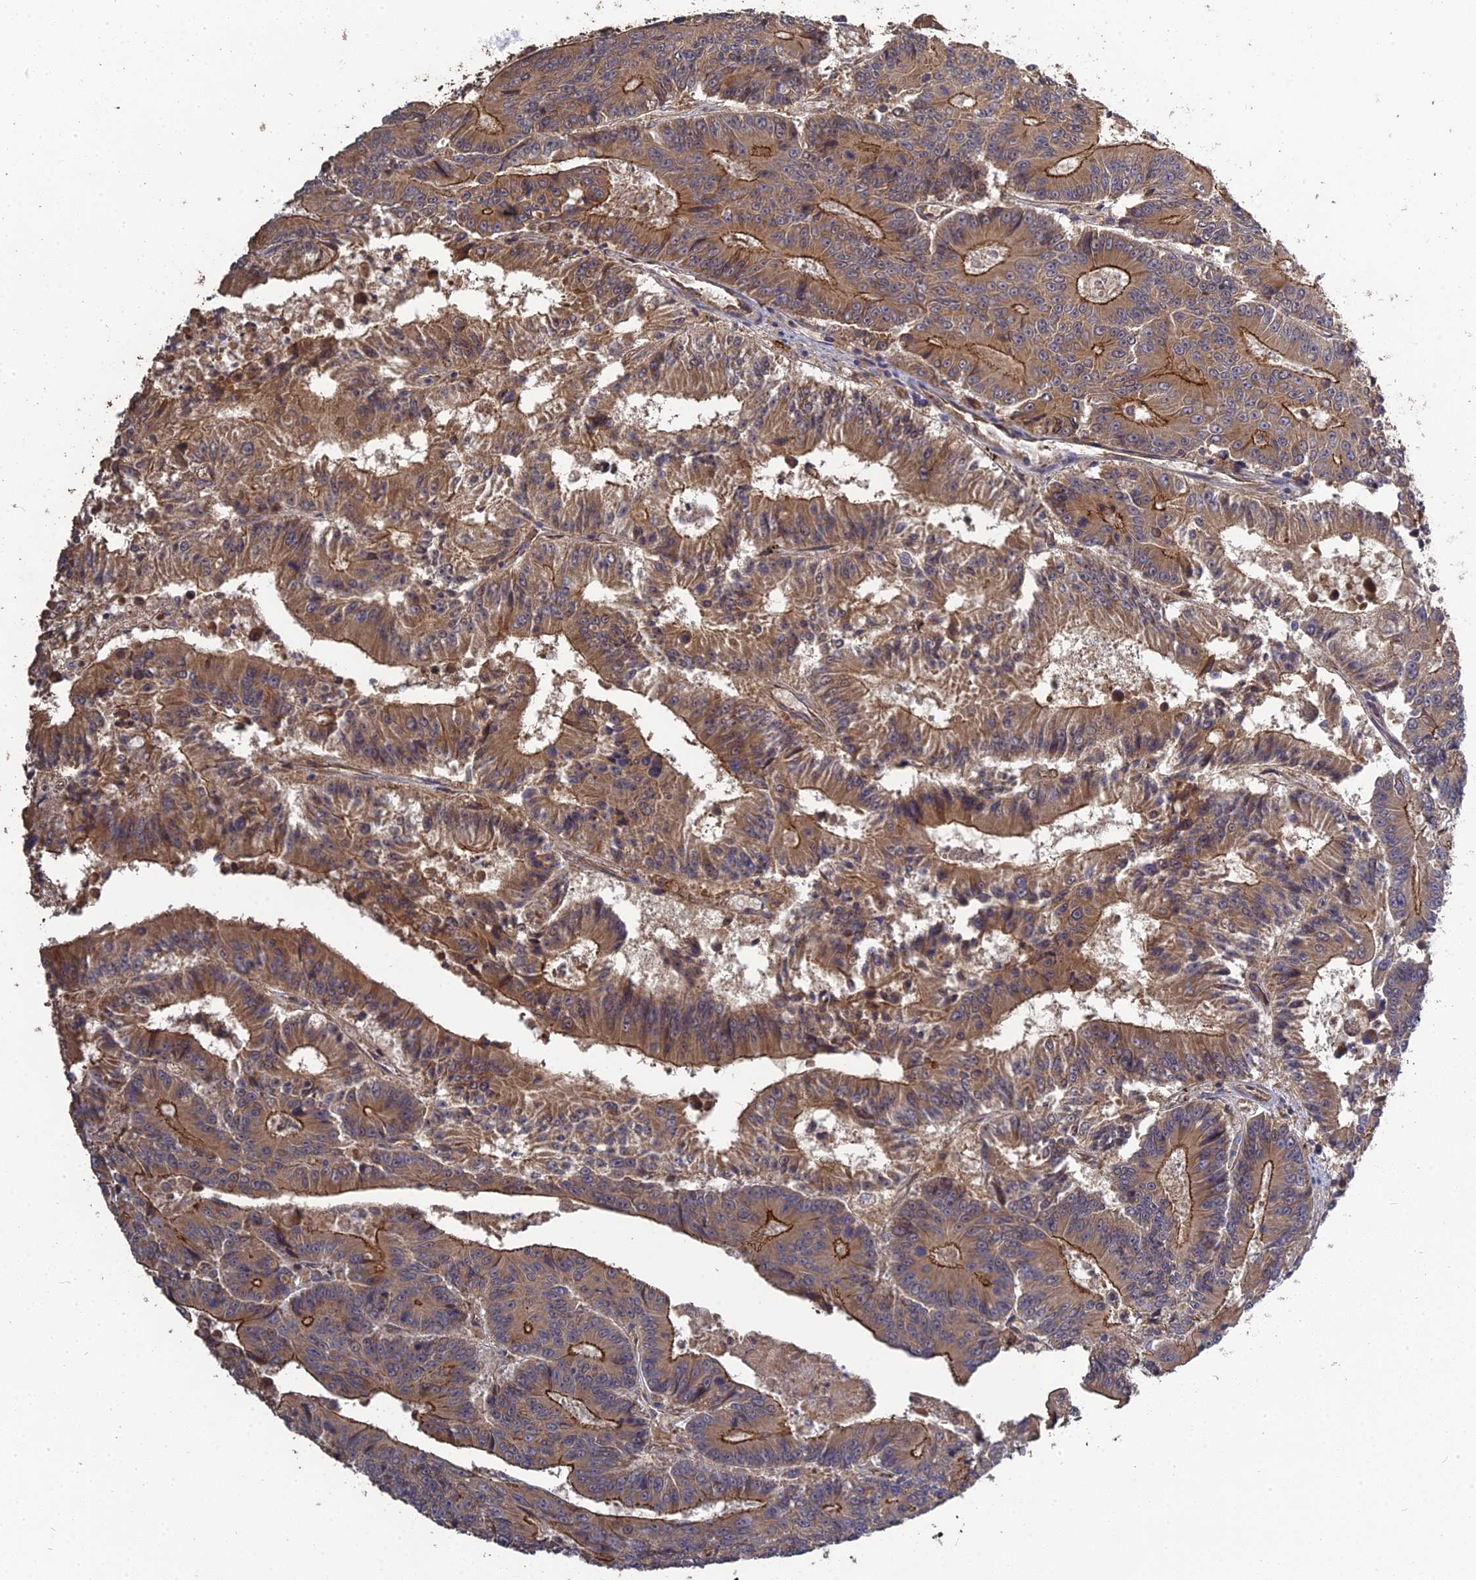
{"staining": {"intensity": "strong", "quantity": ">75%", "location": "cytoplasmic/membranous"}, "tissue": "colorectal cancer", "cell_type": "Tumor cells", "image_type": "cancer", "snomed": [{"axis": "morphology", "description": "Adenocarcinoma, NOS"}, {"axis": "topography", "description": "Colon"}], "caption": "Protein staining of colorectal adenocarcinoma tissue displays strong cytoplasmic/membranous positivity in approximately >75% of tumor cells.", "gene": "ARHGAP40", "patient": {"sex": "male", "age": 83}}